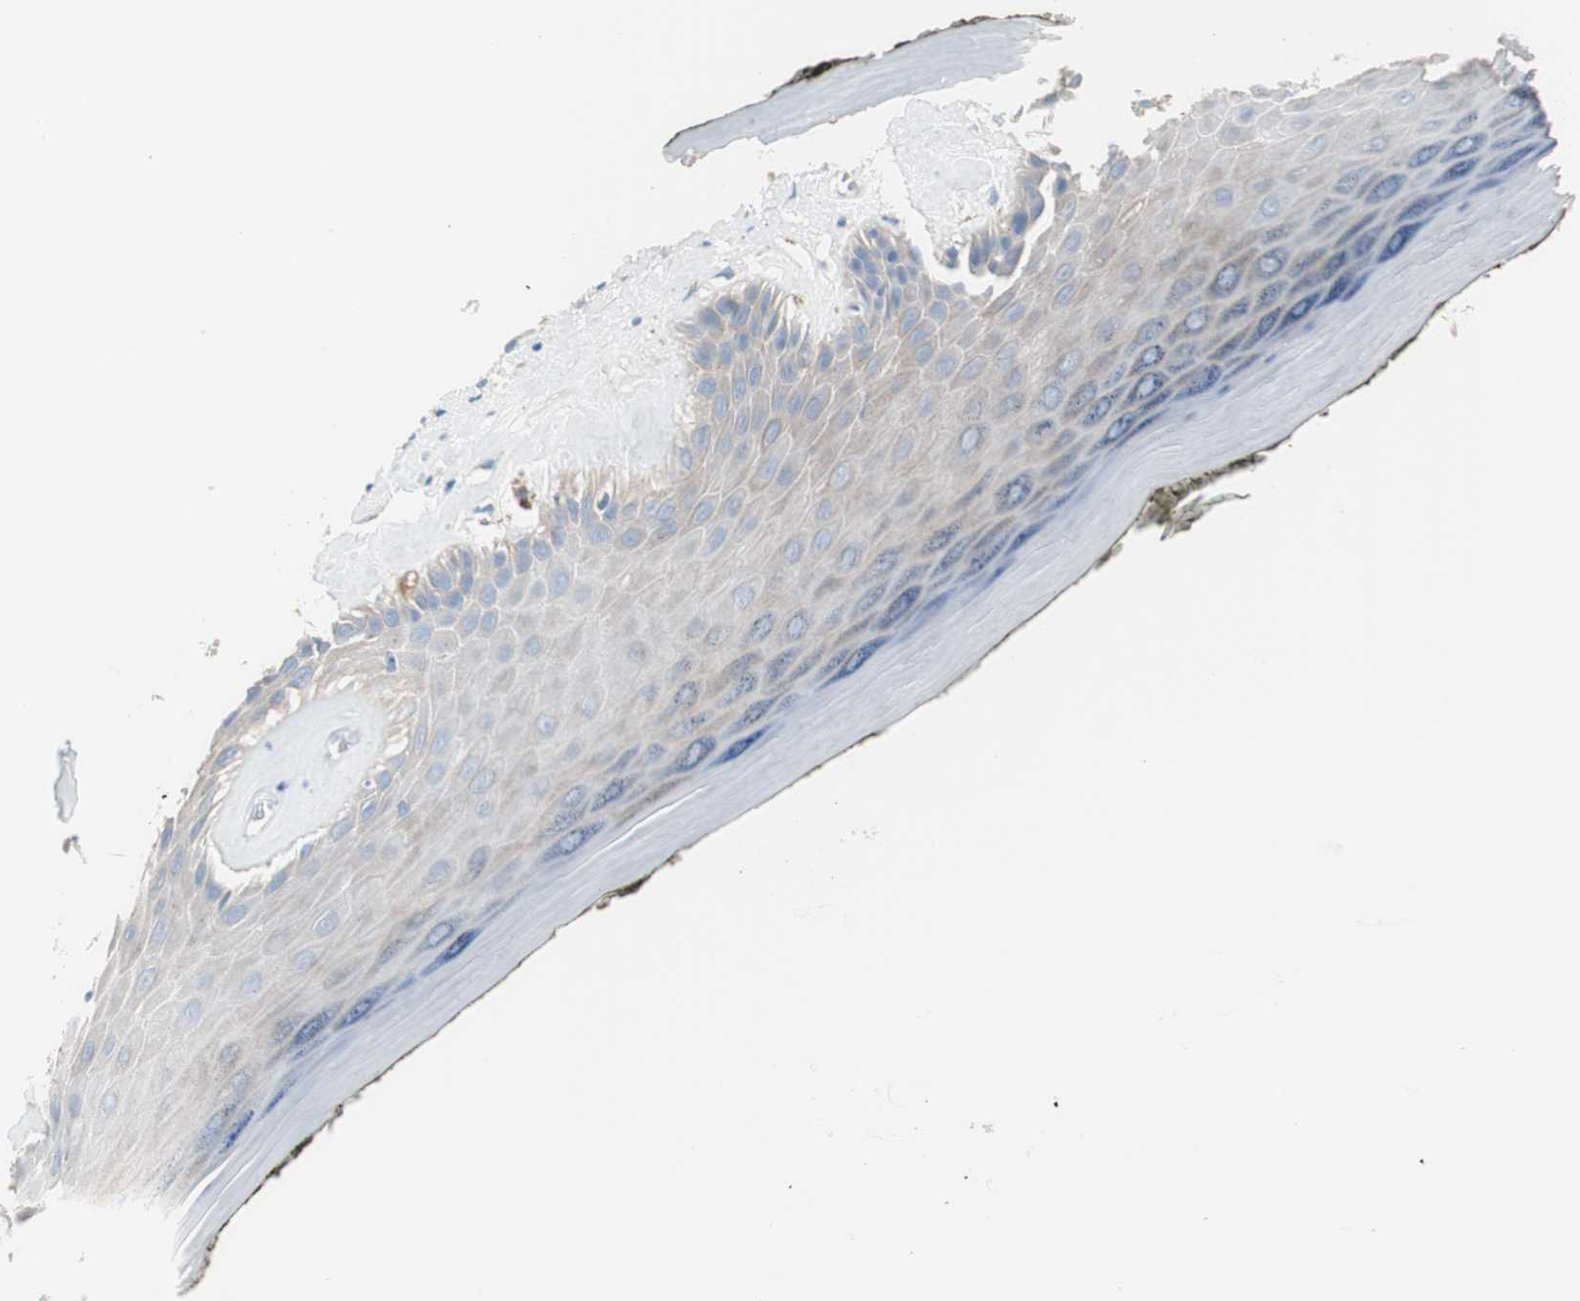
{"staining": {"intensity": "moderate", "quantity": "<25%", "location": "cytoplasmic/membranous"}, "tissue": "skin", "cell_type": "Epidermal cells", "image_type": "normal", "snomed": [{"axis": "morphology", "description": "Normal tissue, NOS"}, {"axis": "morphology", "description": "Inflammation, NOS"}, {"axis": "topography", "description": "Vulva"}], "caption": "Protein staining reveals moderate cytoplasmic/membranous staining in about <25% of epidermal cells in unremarkable skin. (DAB (3,3'-diaminobenzidine) = brown stain, brightfield microscopy at high magnification).", "gene": "VIL1", "patient": {"sex": "female", "age": 84}}